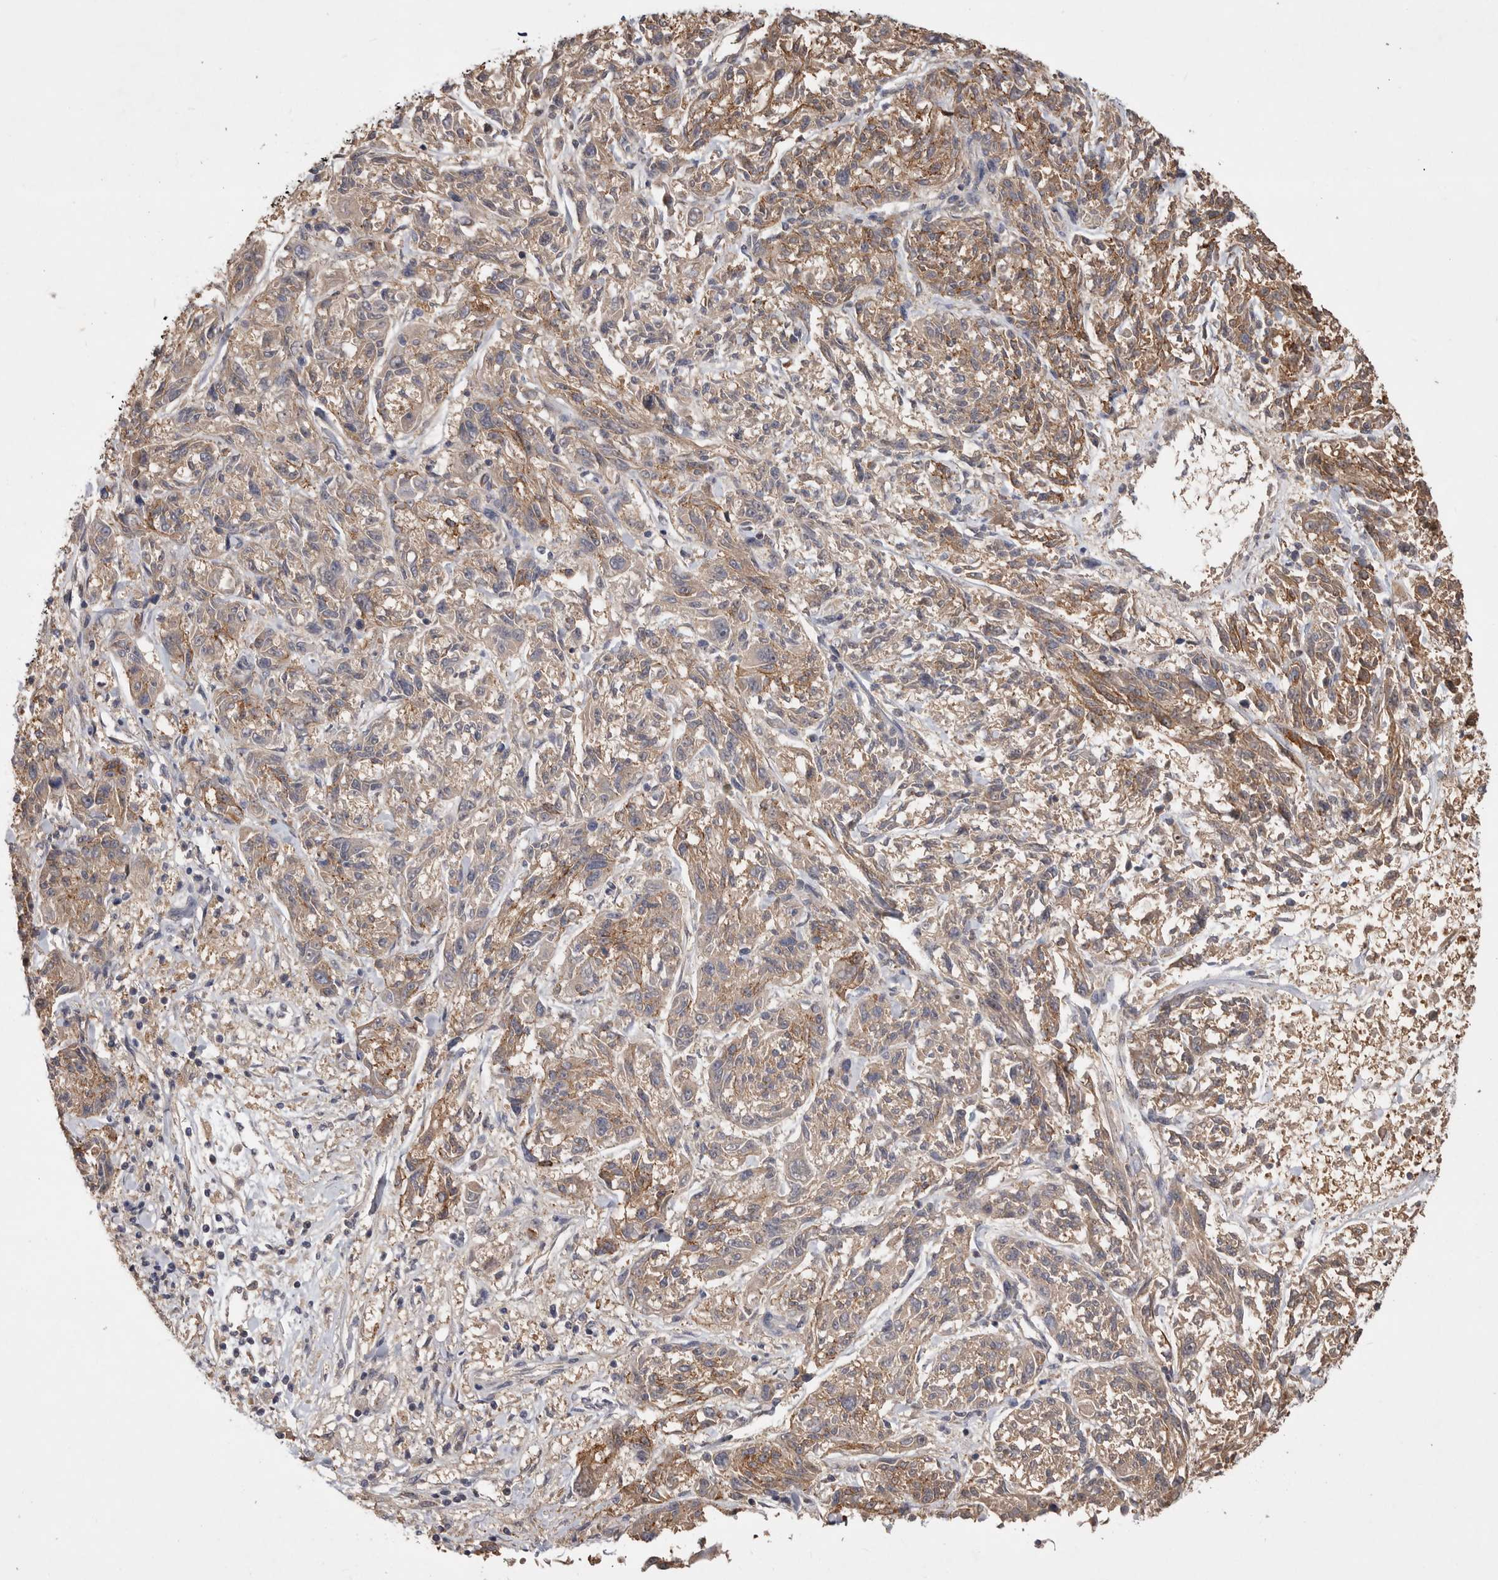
{"staining": {"intensity": "moderate", "quantity": ">75%", "location": "cytoplasmic/membranous"}, "tissue": "melanoma", "cell_type": "Tumor cells", "image_type": "cancer", "snomed": [{"axis": "morphology", "description": "Malignant melanoma, NOS"}, {"axis": "topography", "description": "Skin"}], "caption": "A high-resolution image shows IHC staining of malignant melanoma, which exhibits moderate cytoplasmic/membranous expression in approximately >75% of tumor cells.", "gene": "VN1R4", "patient": {"sex": "male", "age": 53}}